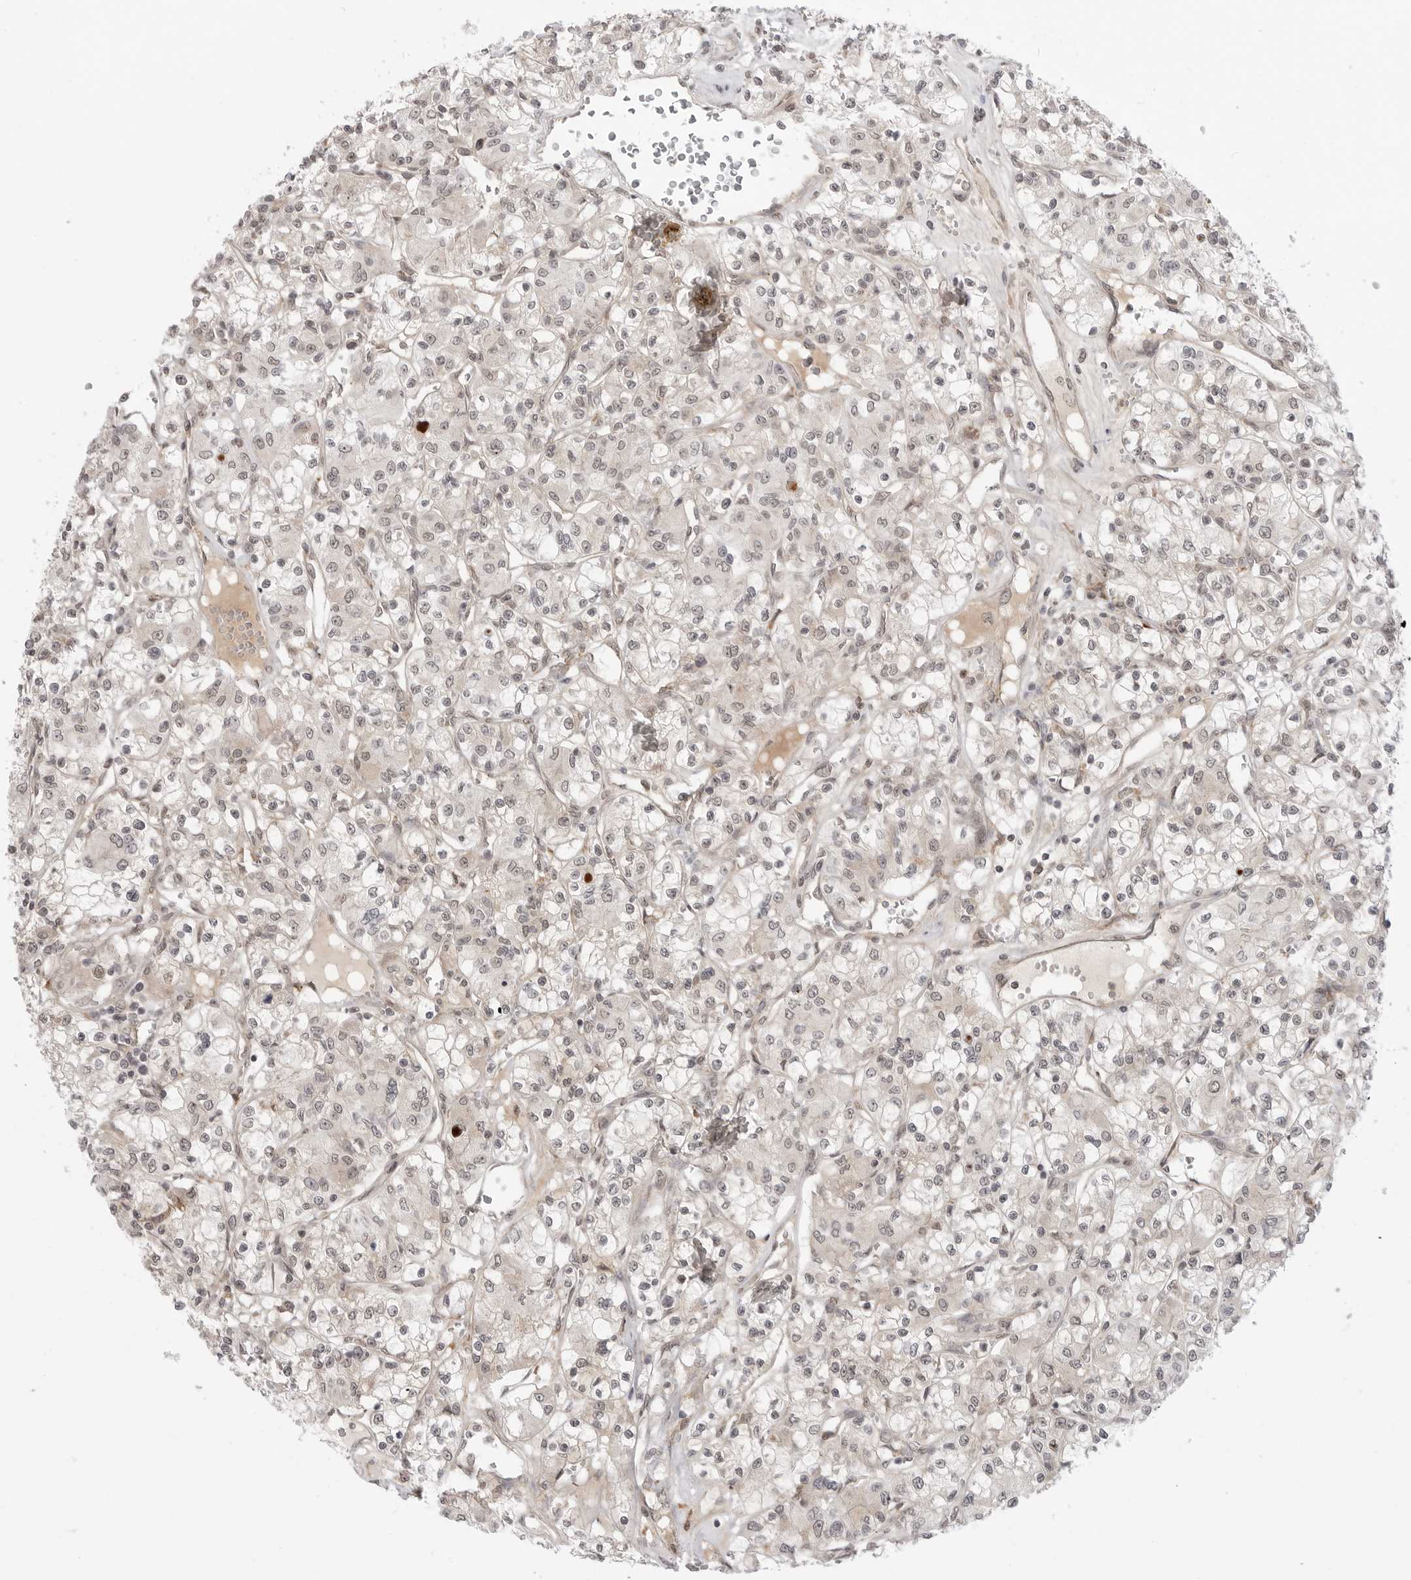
{"staining": {"intensity": "weak", "quantity": "<25%", "location": "cytoplasmic/membranous,nuclear"}, "tissue": "renal cancer", "cell_type": "Tumor cells", "image_type": "cancer", "snomed": [{"axis": "morphology", "description": "Adenocarcinoma, NOS"}, {"axis": "topography", "description": "Kidney"}], "caption": "The photomicrograph reveals no significant positivity in tumor cells of adenocarcinoma (renal).", "gene": "KALRN", "patient": {"sex": "female", "age": 59}}